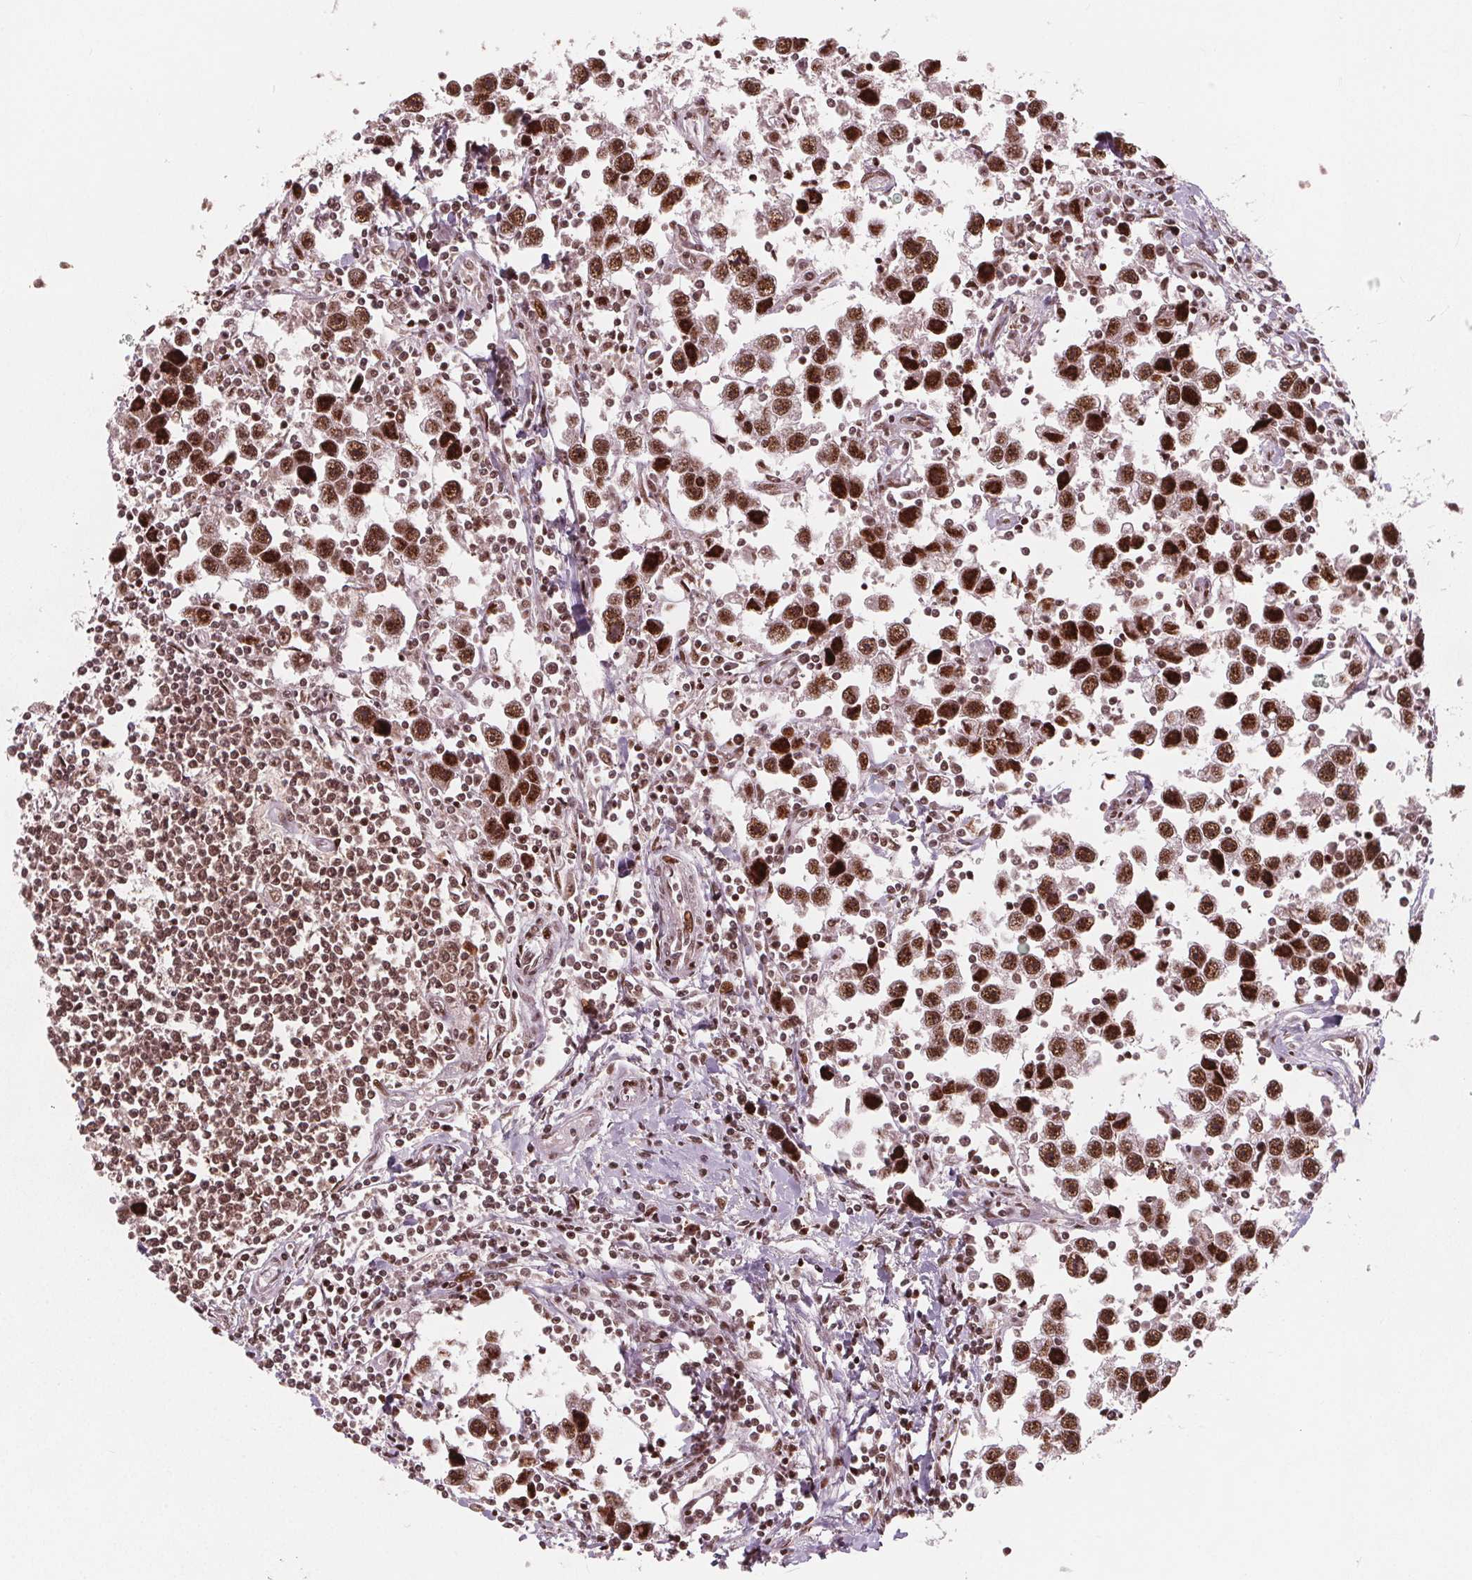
{"staining": {"intensity": "moderate", "quantity": ">75%", "location": "nuclear"}, "tissue": "testis cancer", "cell_type": "Tumor cells", "image_type": "cancer", "snomed": [{"axis": "morphology", "description": "Seminoma, NOS"}, {"axis": "topography", "description": "Testis"}], "caption": "Tumor cells reveal medium levels of moderate nuclear staining in approximately >75% of cells in testis cancer.", "gene": "SNRNP35", "patient": {"sex": "male", "age": 30}}